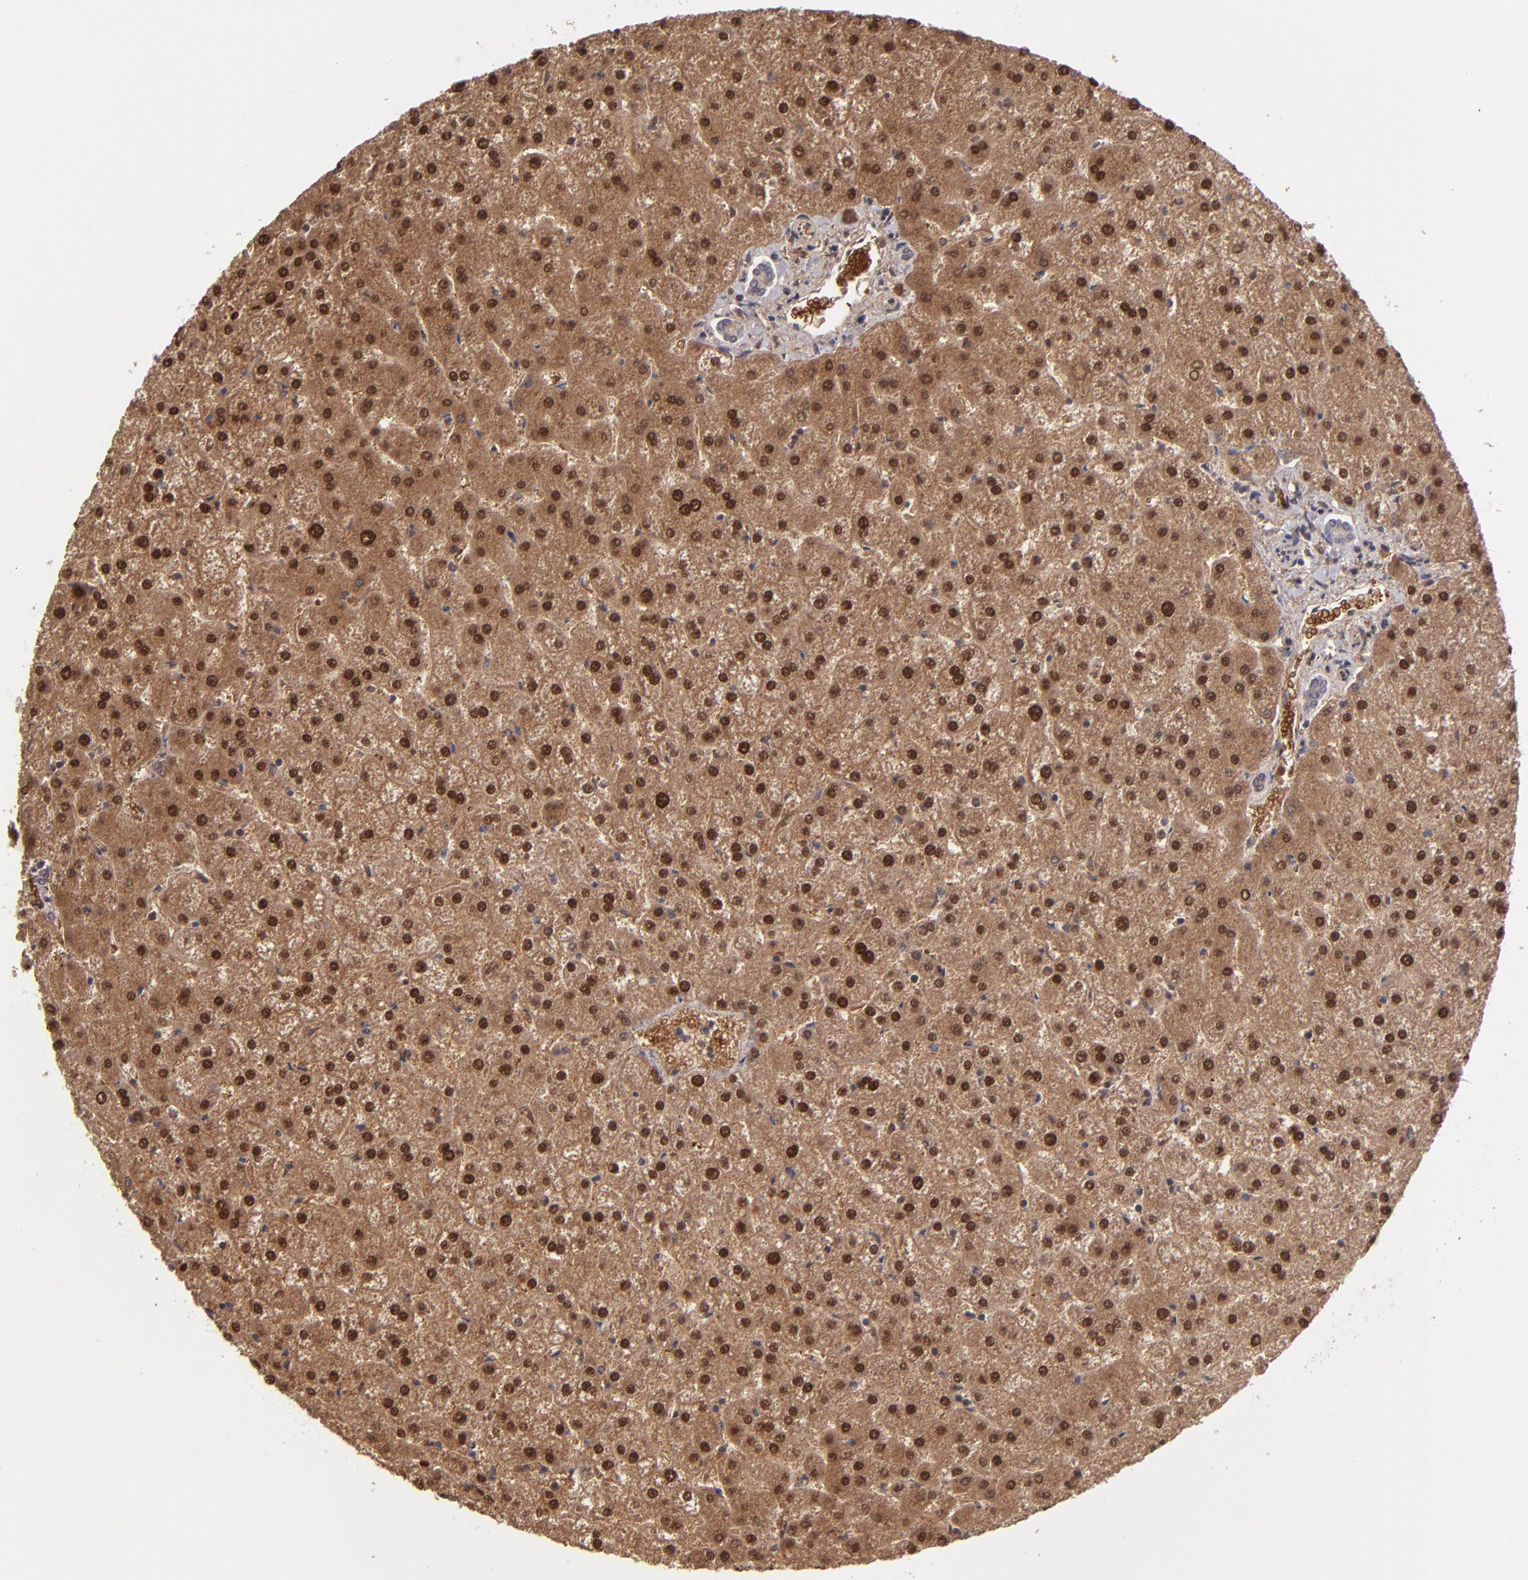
{"staining": {"intensity": "negative", "quantity": "none", "location": "none"}, "tissue": "liver", "cell_type": "Cholangiocytes", "image_type": "normal", "snomed": [{"axis": "morphology", "description": "Normal tissue, NOS"}, {"axis": "topography", "description": "Liver"}], "caption": "High power microscopy image of an IHC photomicrograph of normal liver, revealing no significant expression in cholangiocytes.", "gene": "ITIH4", "patient": {"sex": "female", "age": 32}}